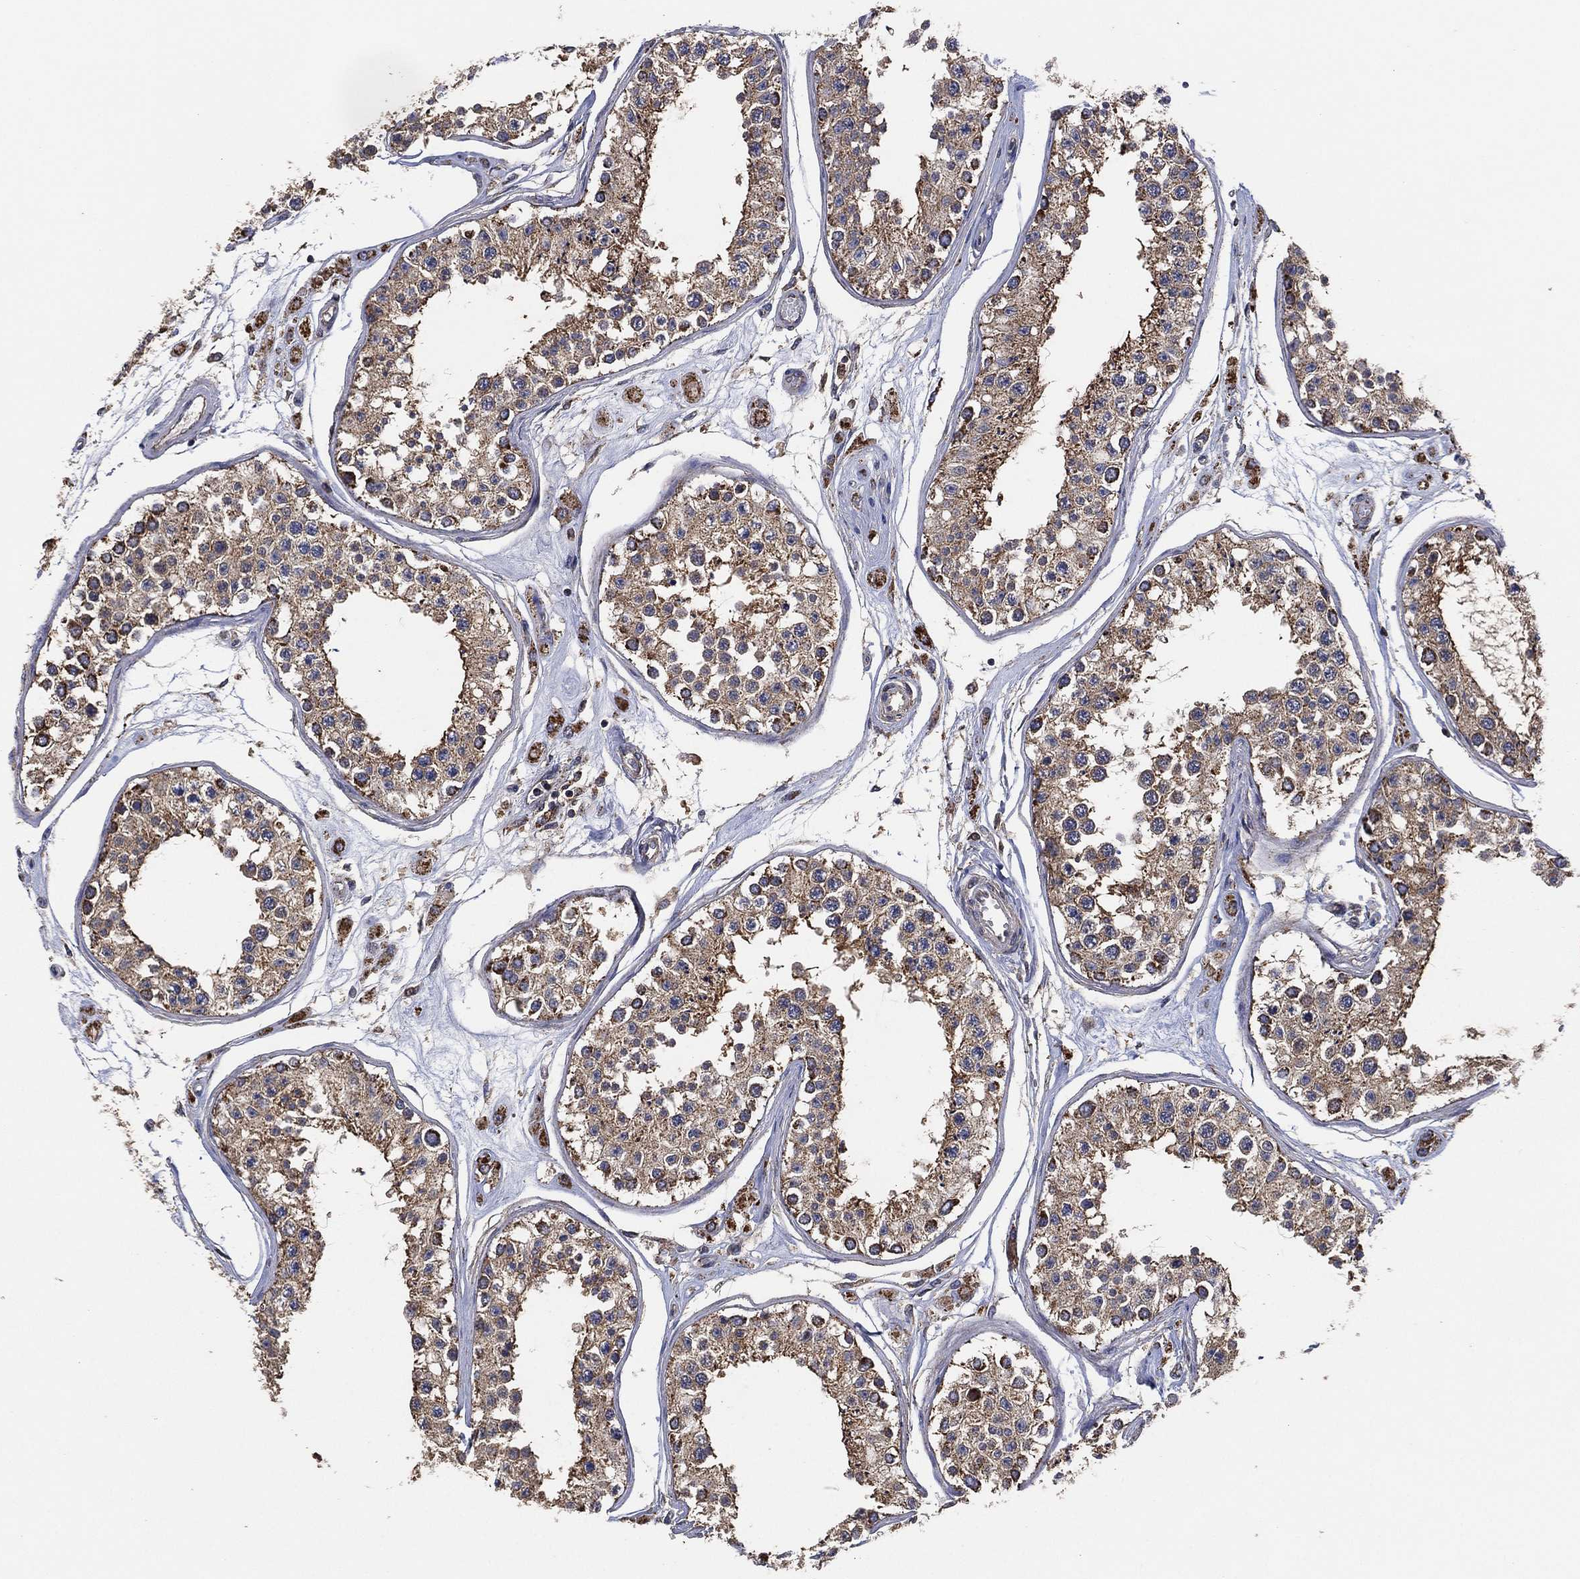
{"staining": {"intensity": "moderate", "quantity": "25%-75%", "location": "cytoplasmic/membranous"}, "tissue": "testis", "cell_type": "Cells in seminiferous ducts", "image_type": "normal", "snomed": [{"axis": "morphology", "description": "Normal tissue, NOS"}, {"axis": "topography", "description": "Testis"}], "caption": "Immunohistochemistry of unremarkable testis shows medium levels of moderate cytoplasmic/membranous staining in approximately 25%-75% of cells in seminiferous ducts.", "gene": "LIMD1", "patient": {"sex": "male", "age": 25}}